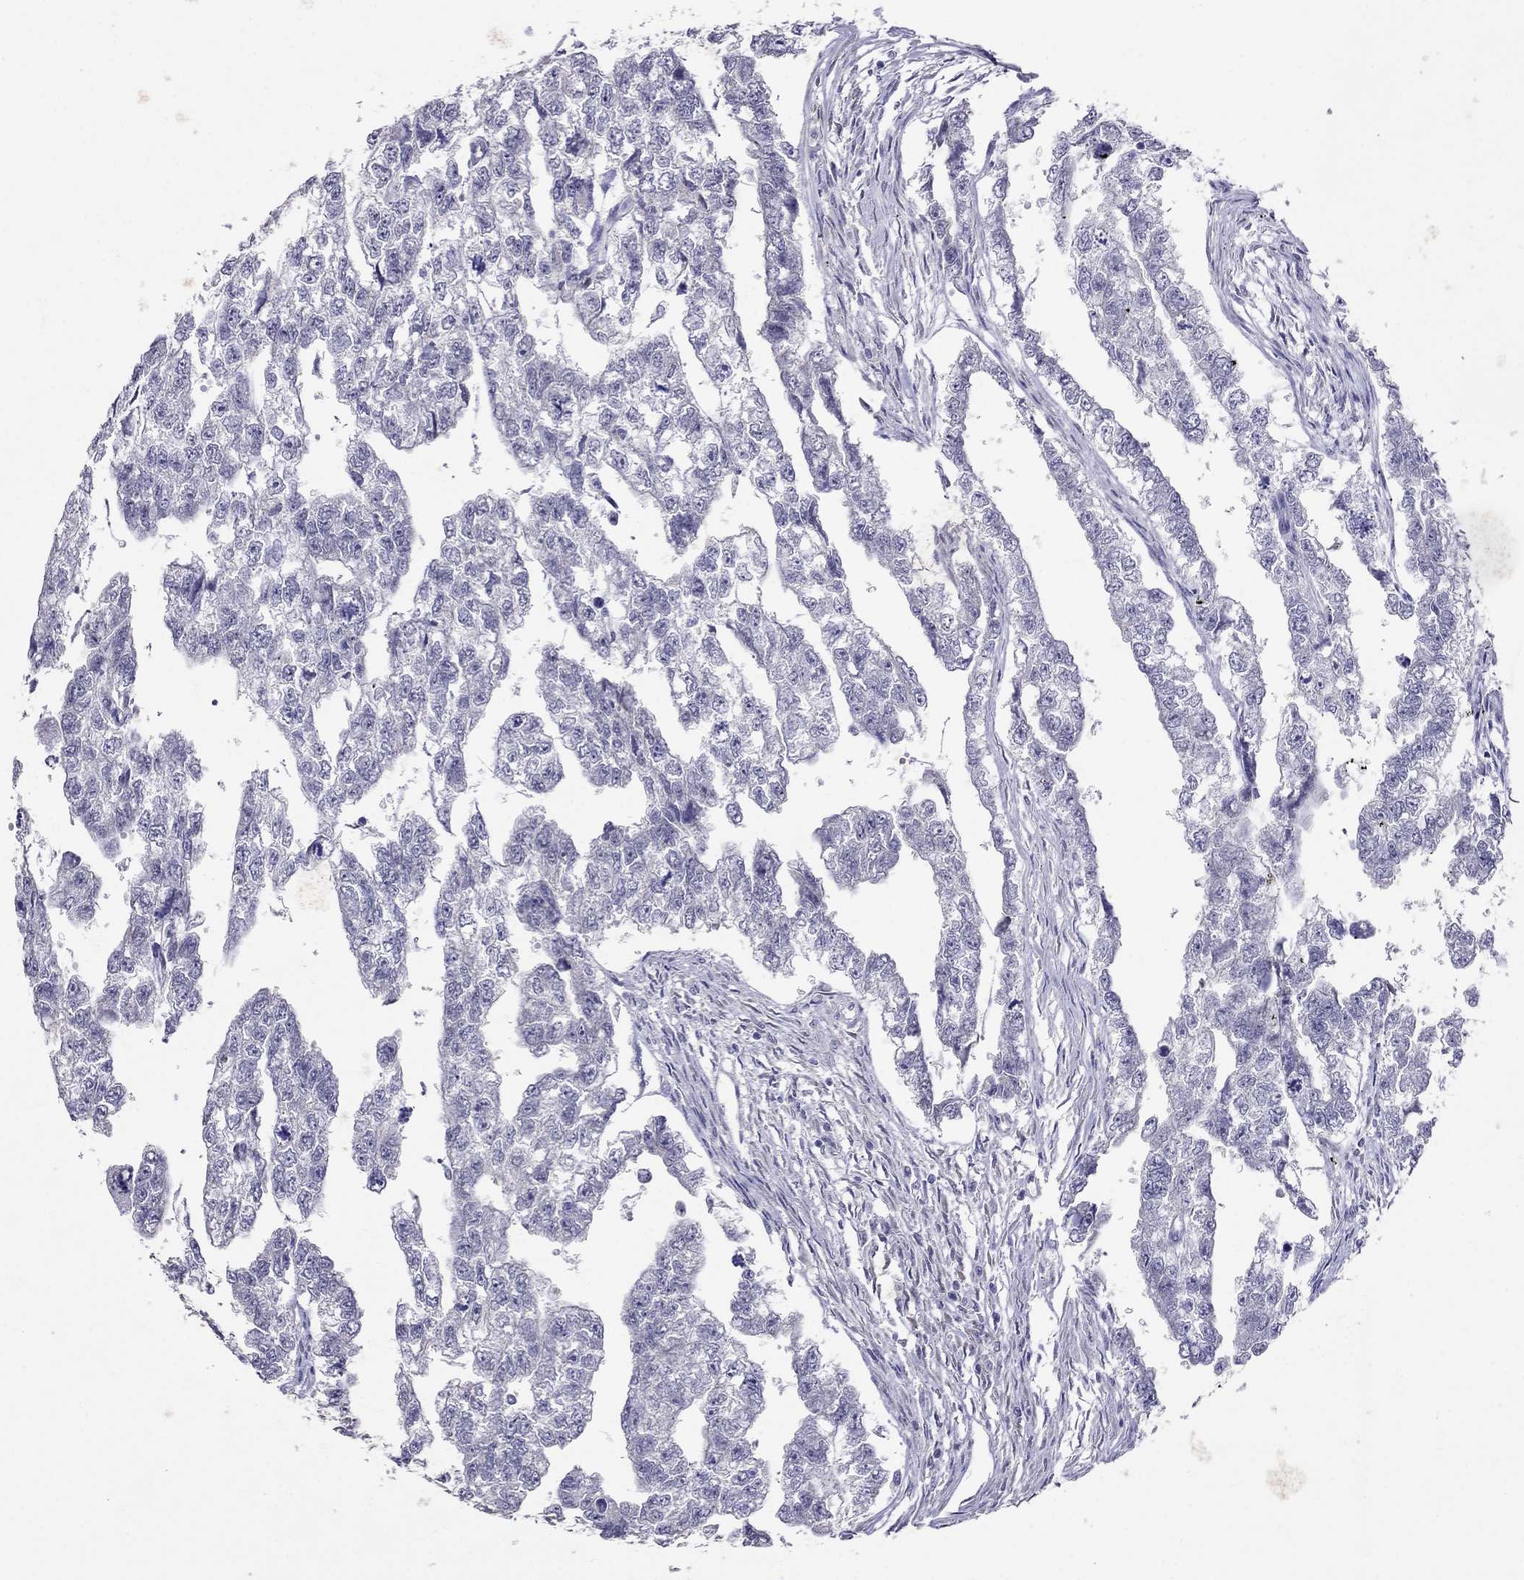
{"staining": {"intensity": "negative", "quantity": "none", "location": "none"}, "tissue": "testis cancer", "cell_type": "Tumor cells", "image_type": "cancer", "snomed": [{"axis": "morphology", "description": "Carcinoma, Embryonal, NOS"}, {"axis": "morphology", "description": "Teratoma, malignant, NOS"}, {"axis": "topography", "description": "Testis"}], "caption": "This histopathology image is of testis cancer (embryonal carcinoma) stained with immunohistochemistry to label a protein in brown with the nuclei are counter-stained blue. There is no positivity in tumor cells.", "gene": "MYO3B", "patient": {"sex": "male", "age": 44}}